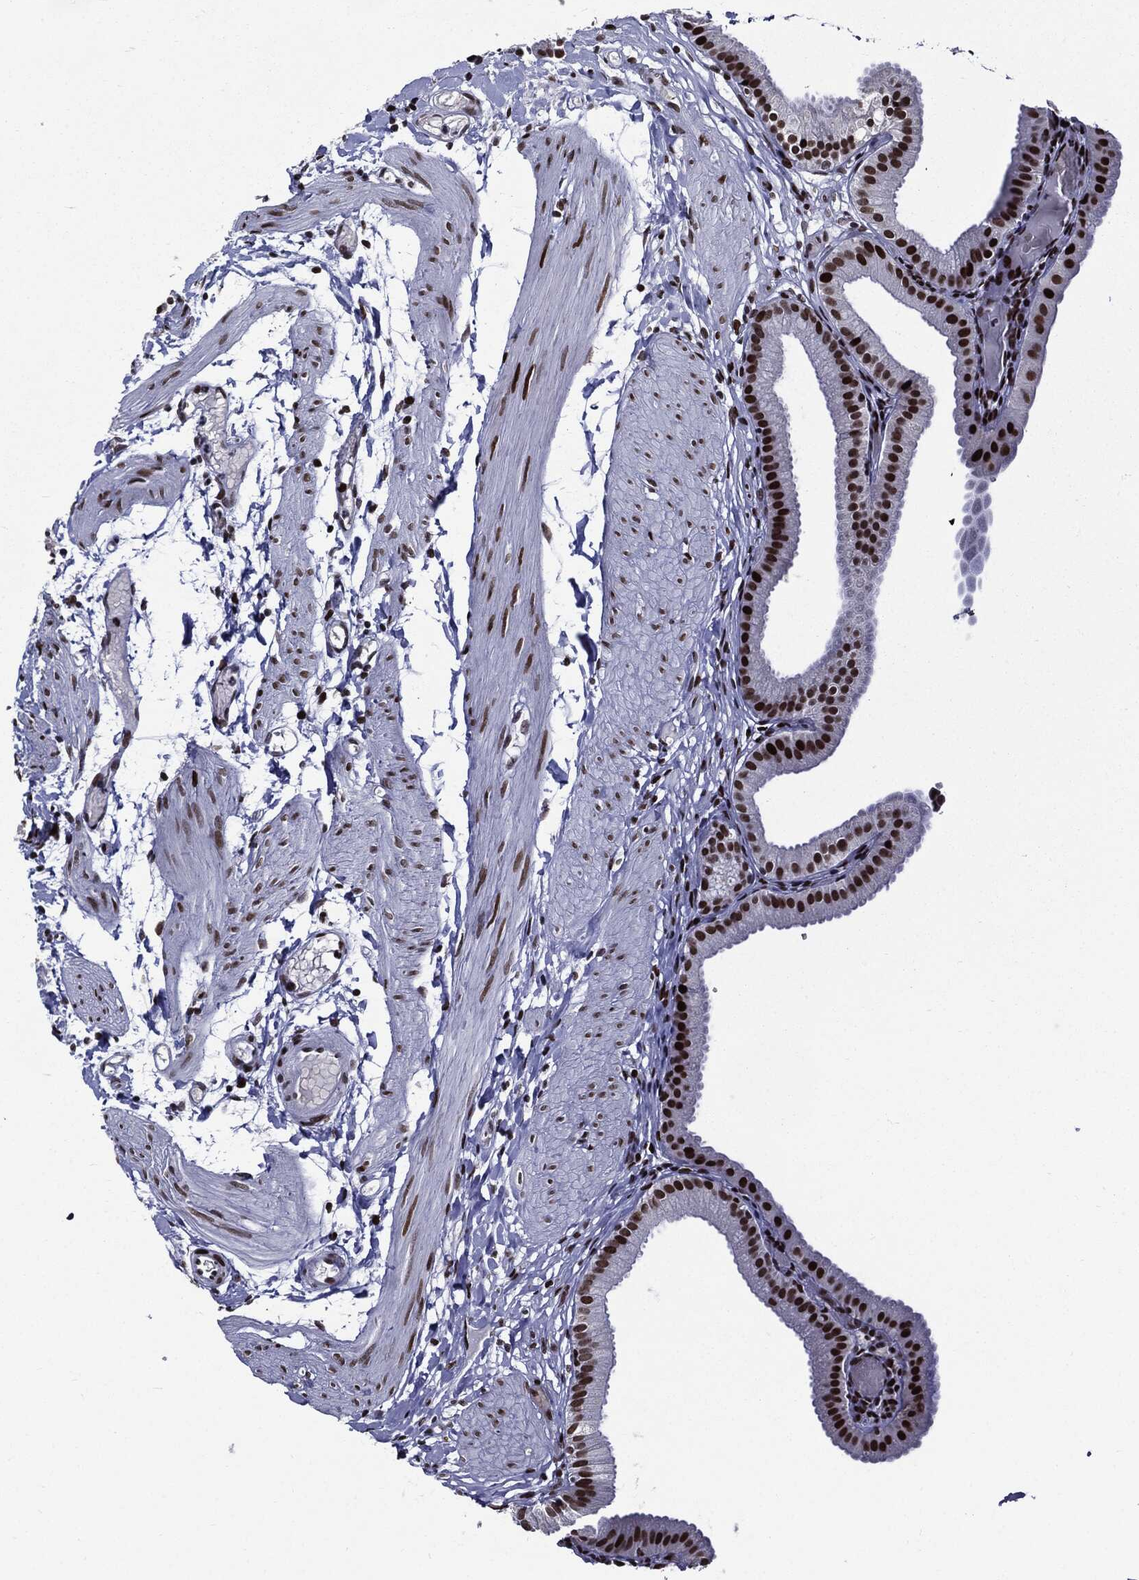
{"staining": {"intensity": "strong", "quantity": ">75%", "location": "nuclear"}, "tissue": "gallbladder", "cell_type": "Glandular cells", "image_type": "normal", "snomed": [{"axis": "morphology", "description": "Normal tissue, NOS"}, {"axis": "topography", "description": "Gallbladder"}, {"axis": "topography", "description": "Peripheral nerve tissue"}], "caption": "About >75% of glandular cells in unremarkable human gallbladder reveal strong nuclear protein expression as visualized by brown immunohistochemical staining.", "gene": "ZFP91", "patient": {"sex": "female", "age": 45}}